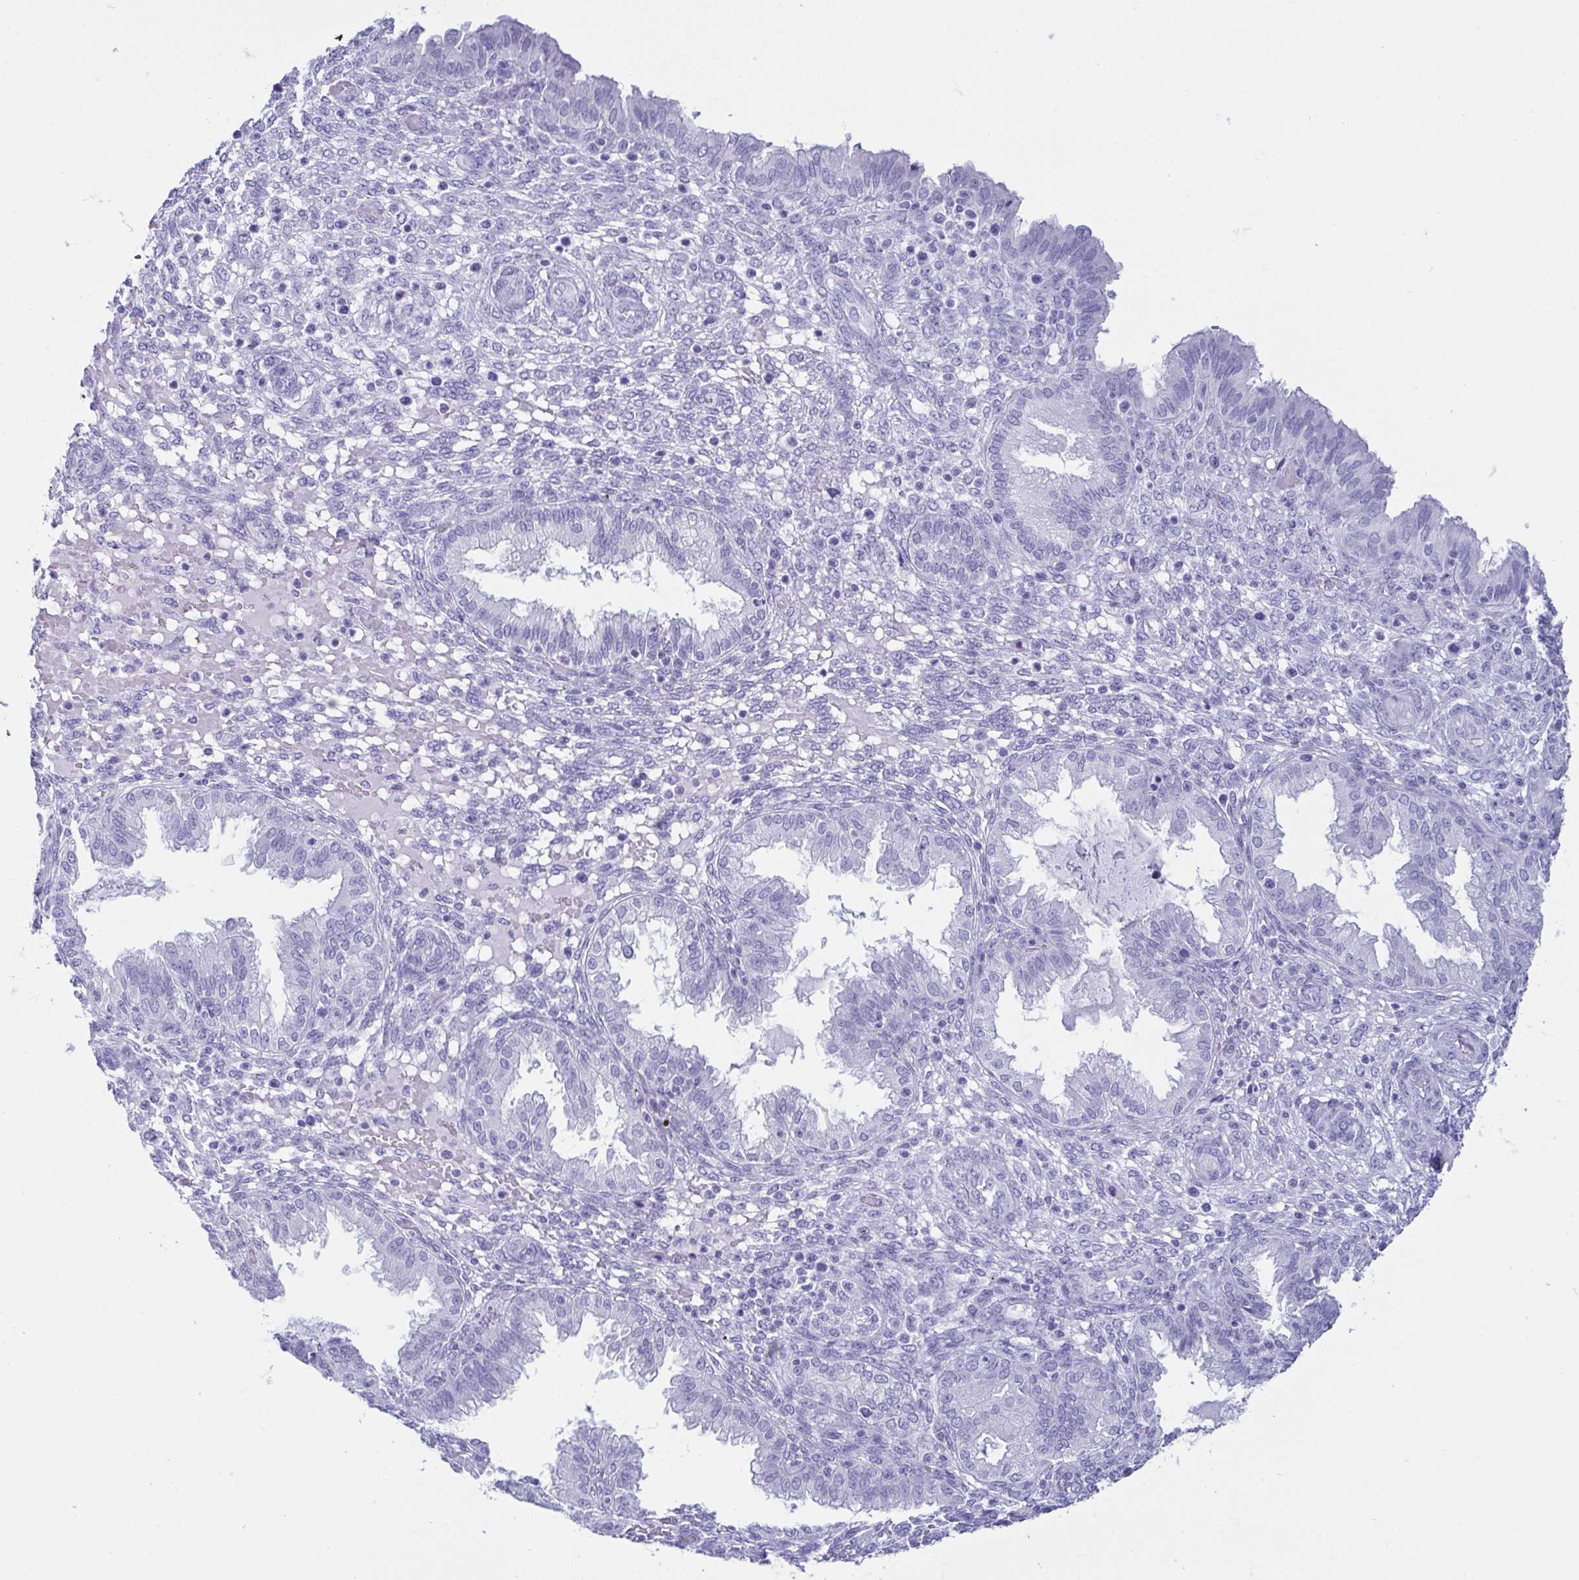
{"staining": {"intensity": "negative", "quantity": "none", "location": "none"}, "tissue": "endometrium", "cell_type": "Cells in endometrial stroma", "image_type": "normal", "snomed": [{"axis": "morphology", "description": "Normal tissue, NOS"}, {"axis": "topography", "description": "Endometrium"}], "caption": "Histopathology image shows no significant protein staining in cells in endometrial stroma of unremarkable endometrium.", "gene": "CD164L2", "patient": {"sex": "female", "age": 33}}